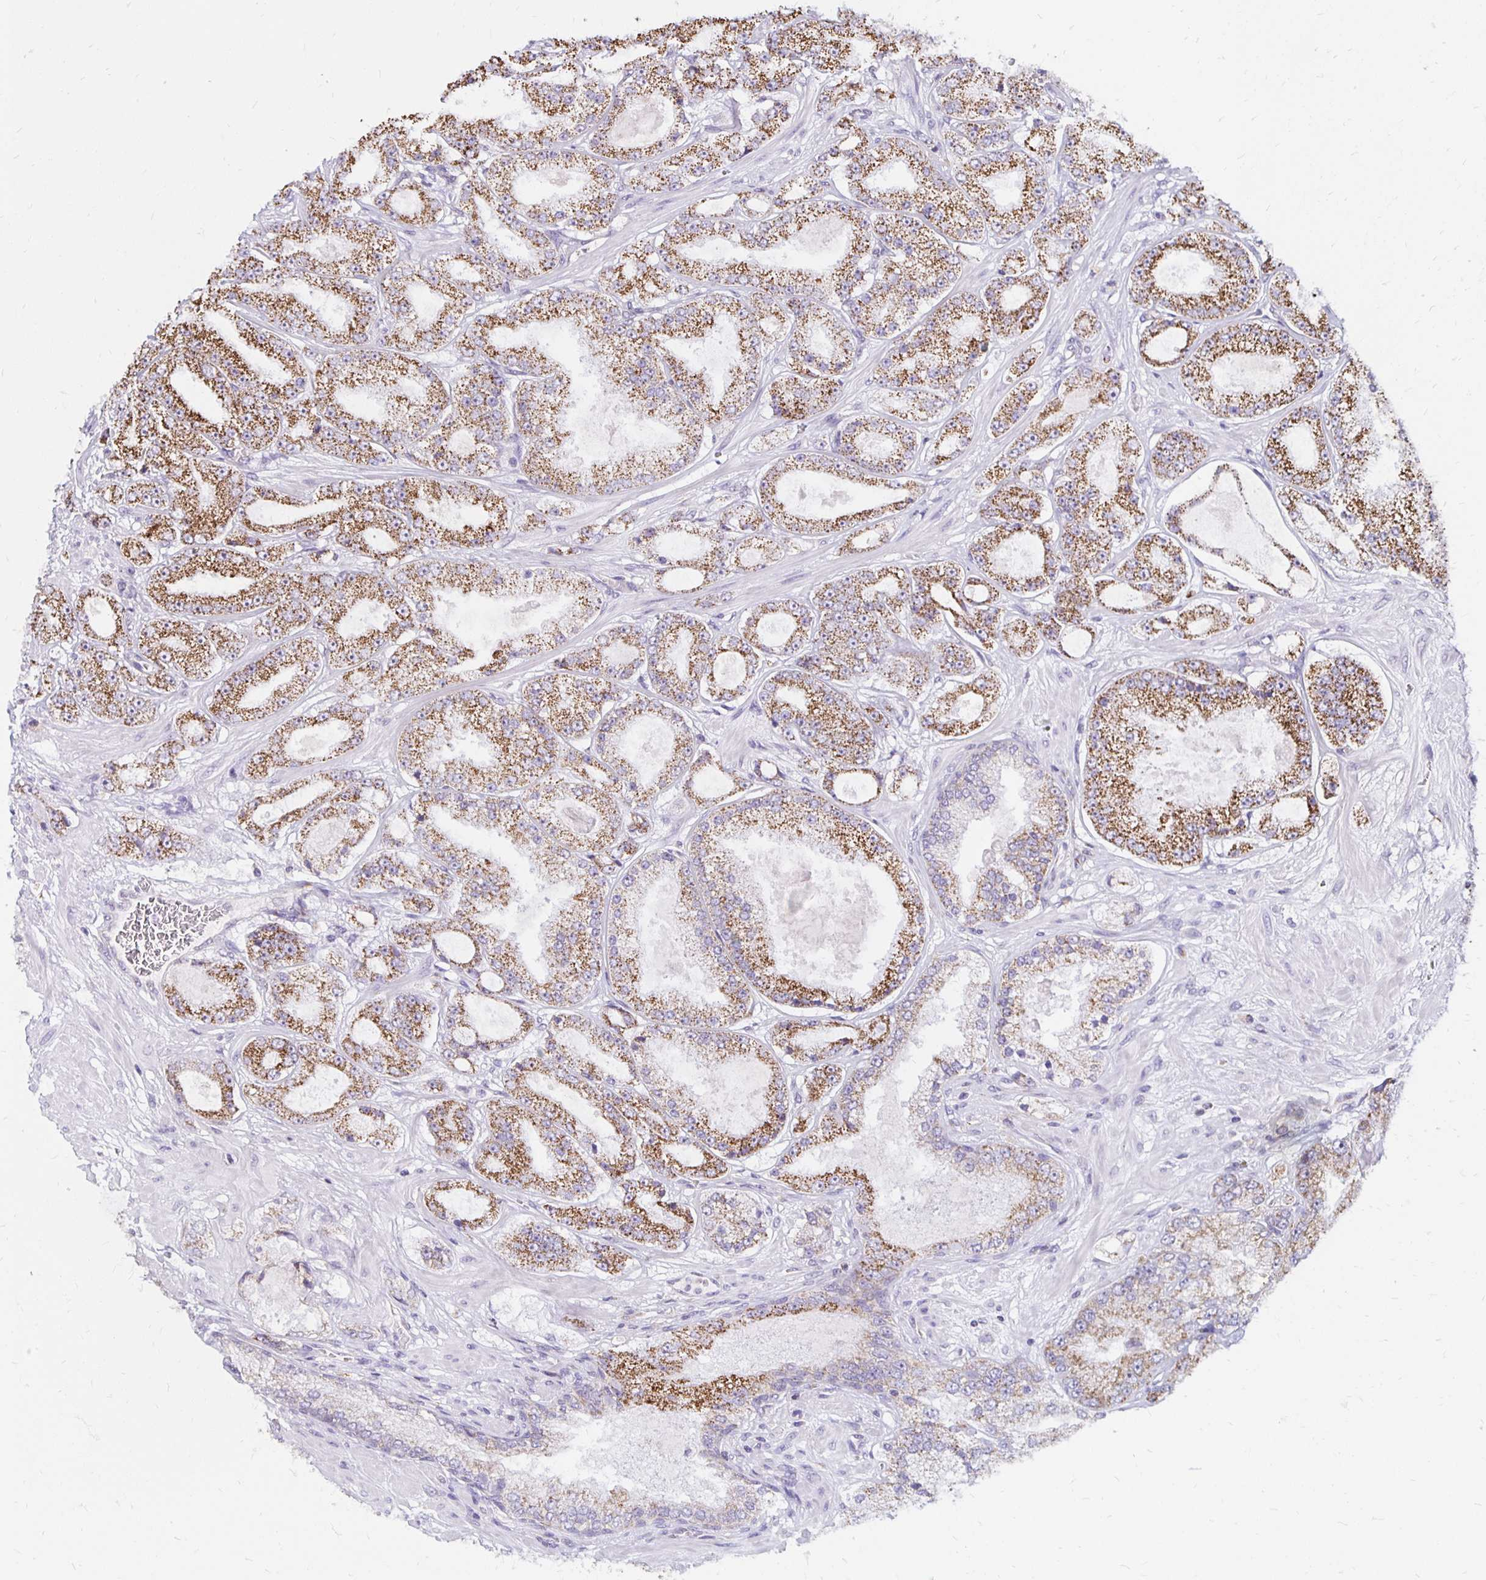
{"staining": {"intensity": "moderate", "quantity": ">75%", "location": "cytoplasmic/membranous"}, "tissue": "prostate cancer", "cell_type": "Tumor cells", "image_type": "cancer", "snomed": [{"axis": "morphology", "description": "Normal tissue, NOS"}, {"axis": "morphology", "description": "Adenocarcinoma, High grade"}, {"axis": "topography", "description": "Prostate"}, {"axis": "topography", "description": "Peripheral nerve tissue"}], "caption": "Tumor cells demonstrate medium levels of moderate cytoplasmic/membranous positivity in about >75% of cells in human prostate adenocarcinoma (high-grade).", "gene": "IER3", "patient": {"sex": "male", "age": 68}}